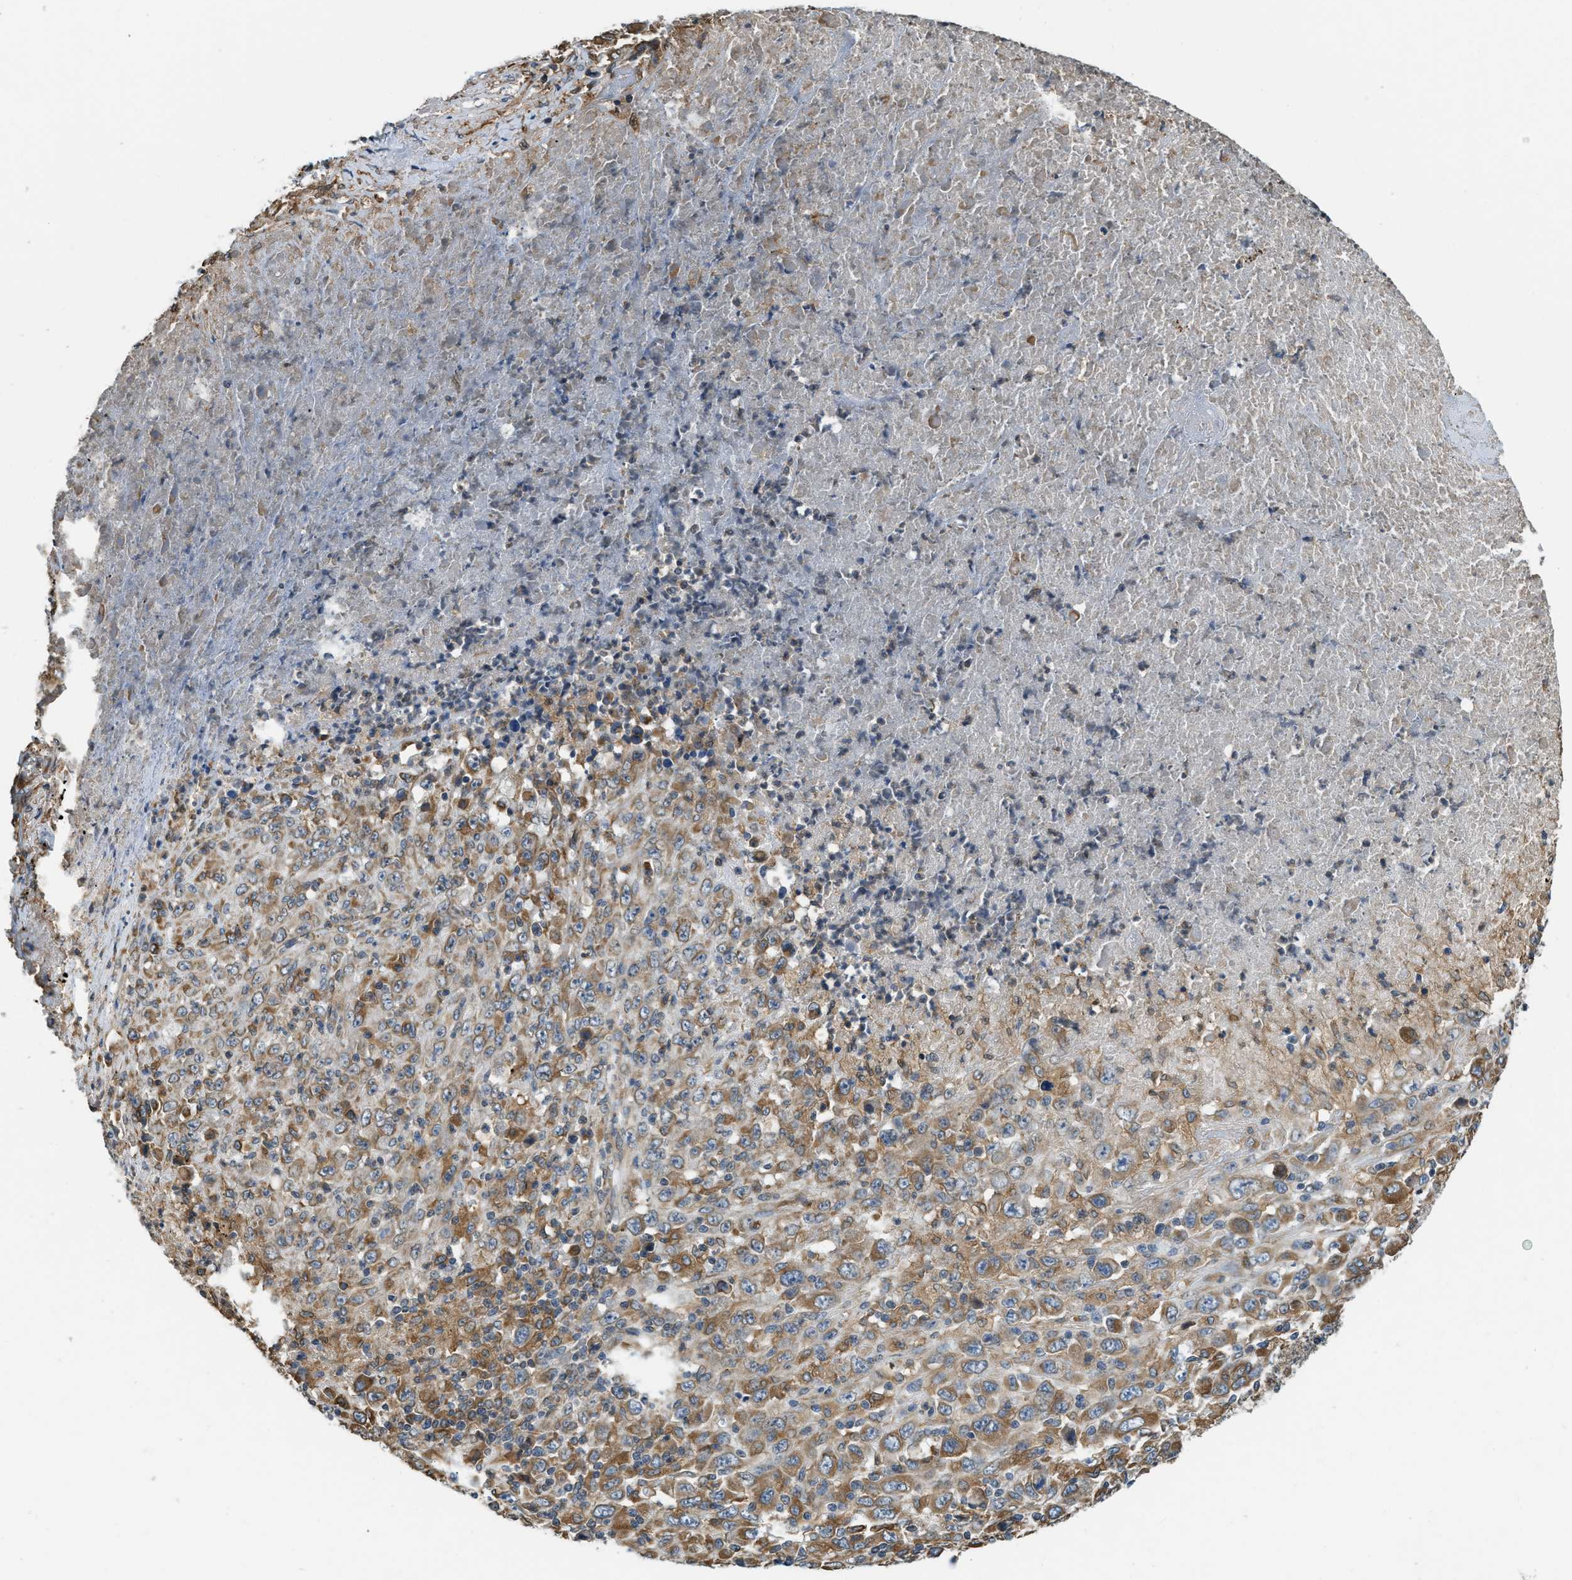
{"staining": {"intensity": "moderate", "quantity": "25%-75%", "location": "cytoplasmic/membranous"}, "tissue": "melanoma", "cell_type": "Tumor cells", "image_type": "cancer", "snomed": [{"axis": "morphology", "description": "Malignant melanoma, Metastatic site"}, {"axis": "topography", "description": "Skin"}], "caption": "Brown immunohistochemical staining in human melanoma shows moderate cytoplasmic/membranous staining in approximately 25%-75% of tumor cells.", "gene": "BCAP31", "patient": {"sex": "female", "age": 56}}